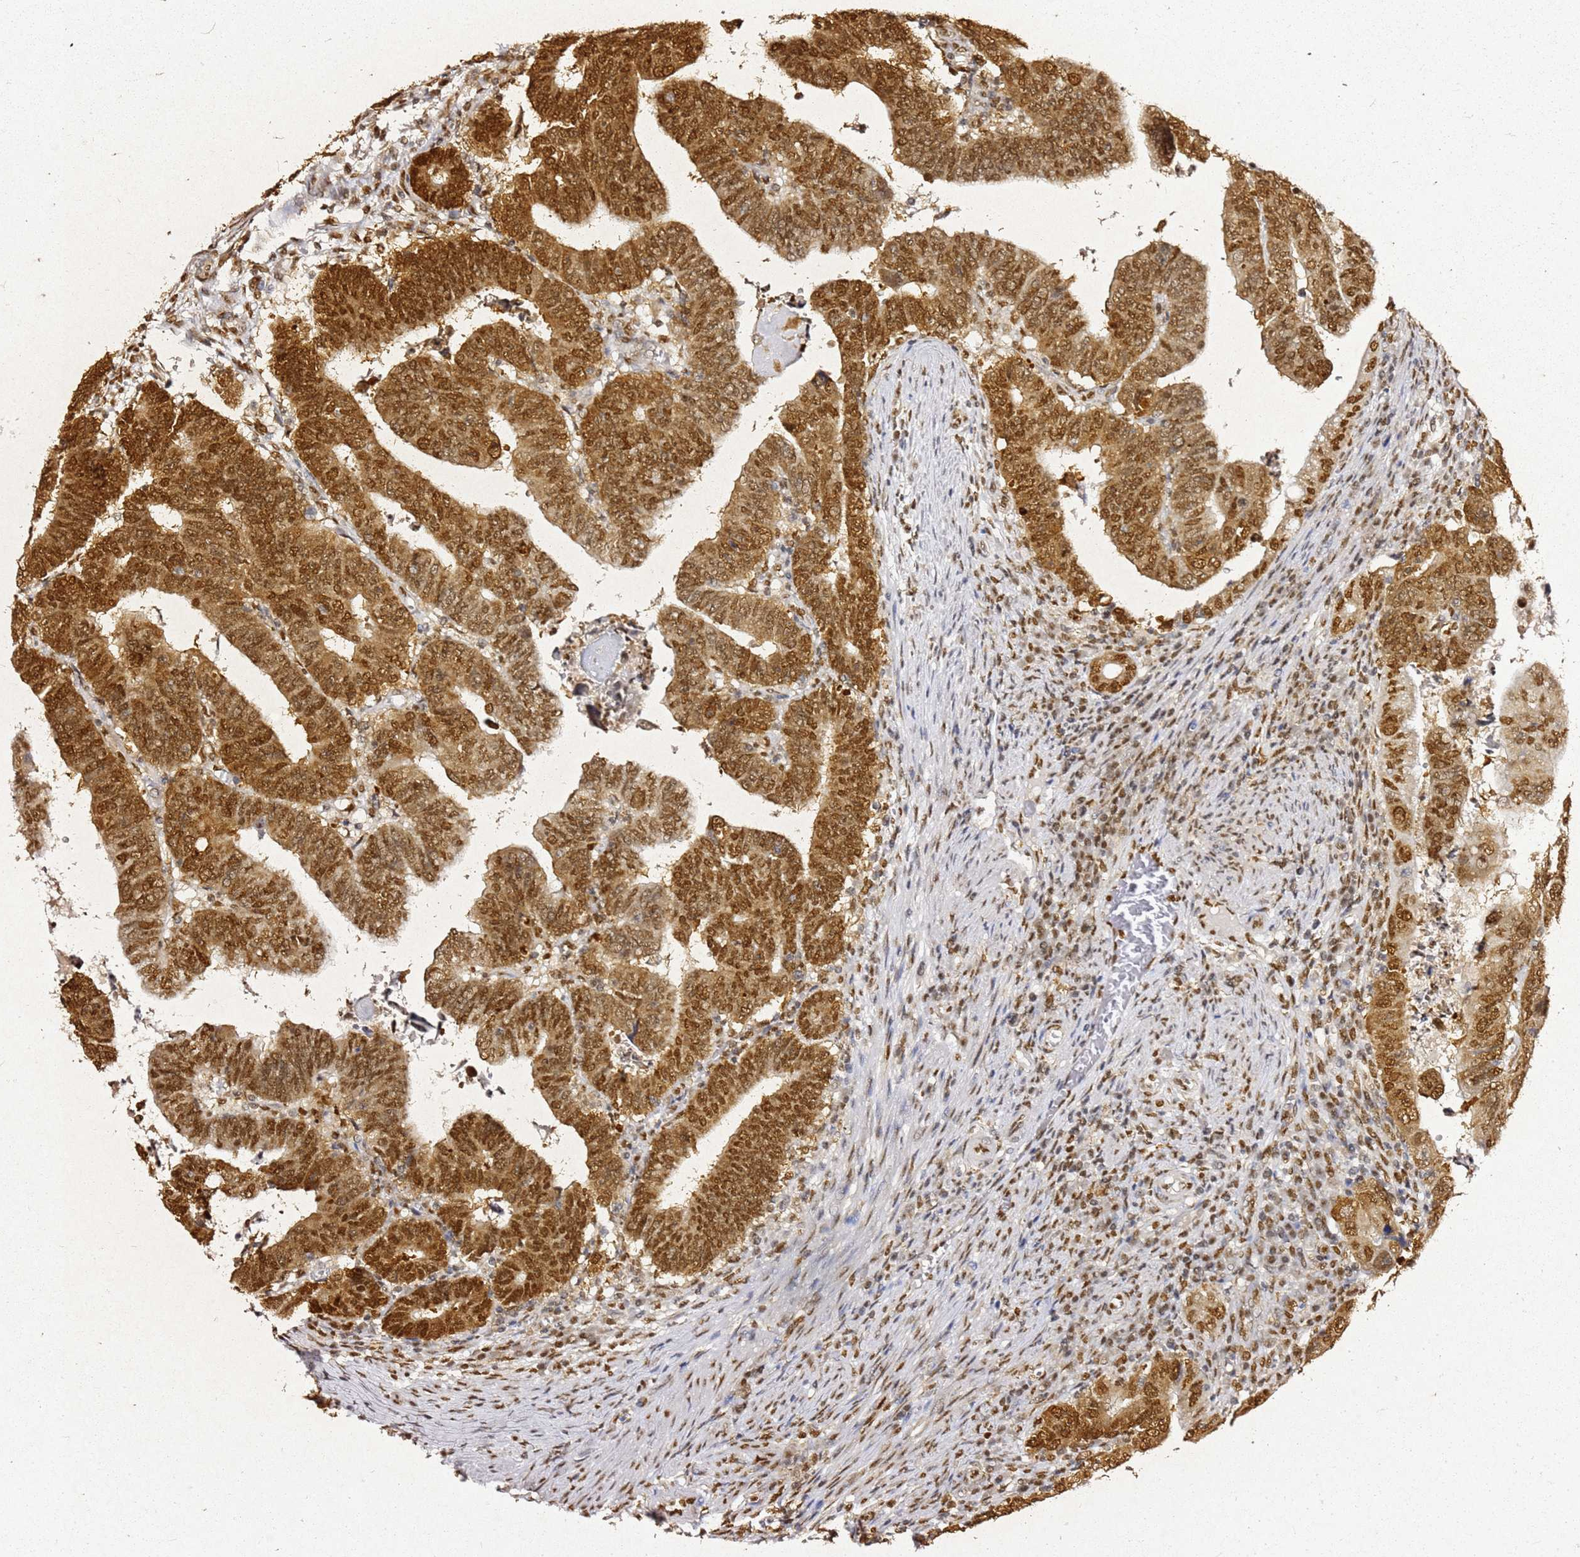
{"staining": {"intensity": "moderate", "quantity": ">75%", "location": "cytoplasmic/membranous,nuclear"}, "tissue": "colorectal cancer", "cell_type": "Tumor cells", "image_type": "cancer", "snomed": [{"axis": "morphology", "description": "Normal tissue, NOS"}, {"axis": "morphology", "description": "Adenocarcinoma, NOS"}, {"axis": "topography", "description": "Rectum"}], "caption": "A brown stain highlights moderate cytoplasmic/membranous and nuclear positivity of a protein in human colorectal cancer (adenocarcinoma) tumor cells.", "gene": "APEX1", "patient": {"sex": "female", "age": 65}}